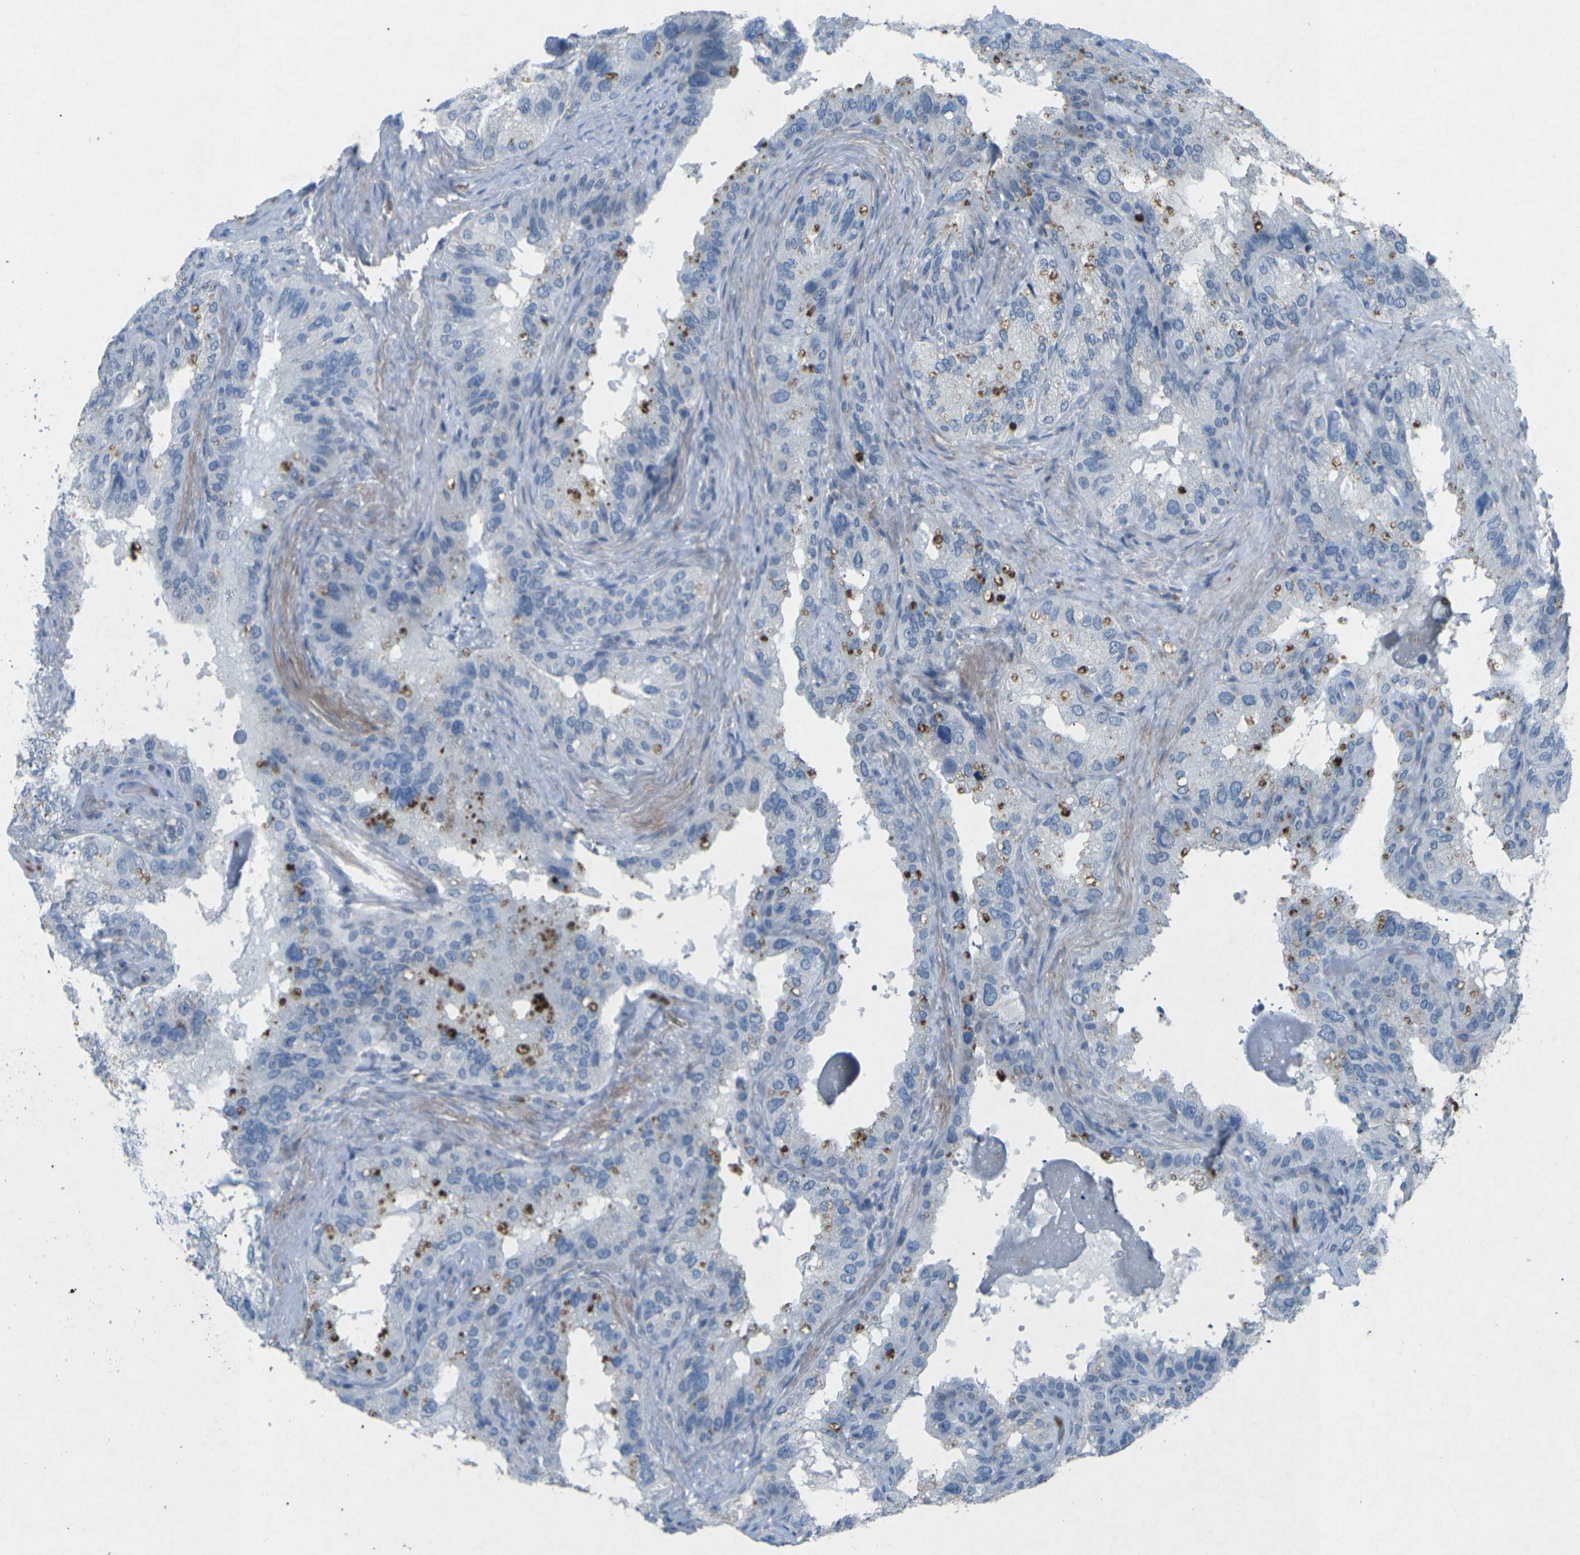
{"staining": {"intensity": "strong", "quantity": "25%-75%", "location": "cytoplasmic/membranous"}, "tissue": "seminal vesicle", "cell_type": "Glandular cells", "image_type": "normal", "snomed": [{"axis": "morphology", "description": "Normal tissue, NOS"}, {"axis": "topography", "description": "Seminal veicle"}], "caption": "Benign seminal vesicle shows strong cytoplasmic/membranous positivity in about 25%-75% of glandular cells The protein is shown in brown color, while the nuclei are stained blue..", "gene": "A1BG", "patient": {"sex": "male", "age": 68}}